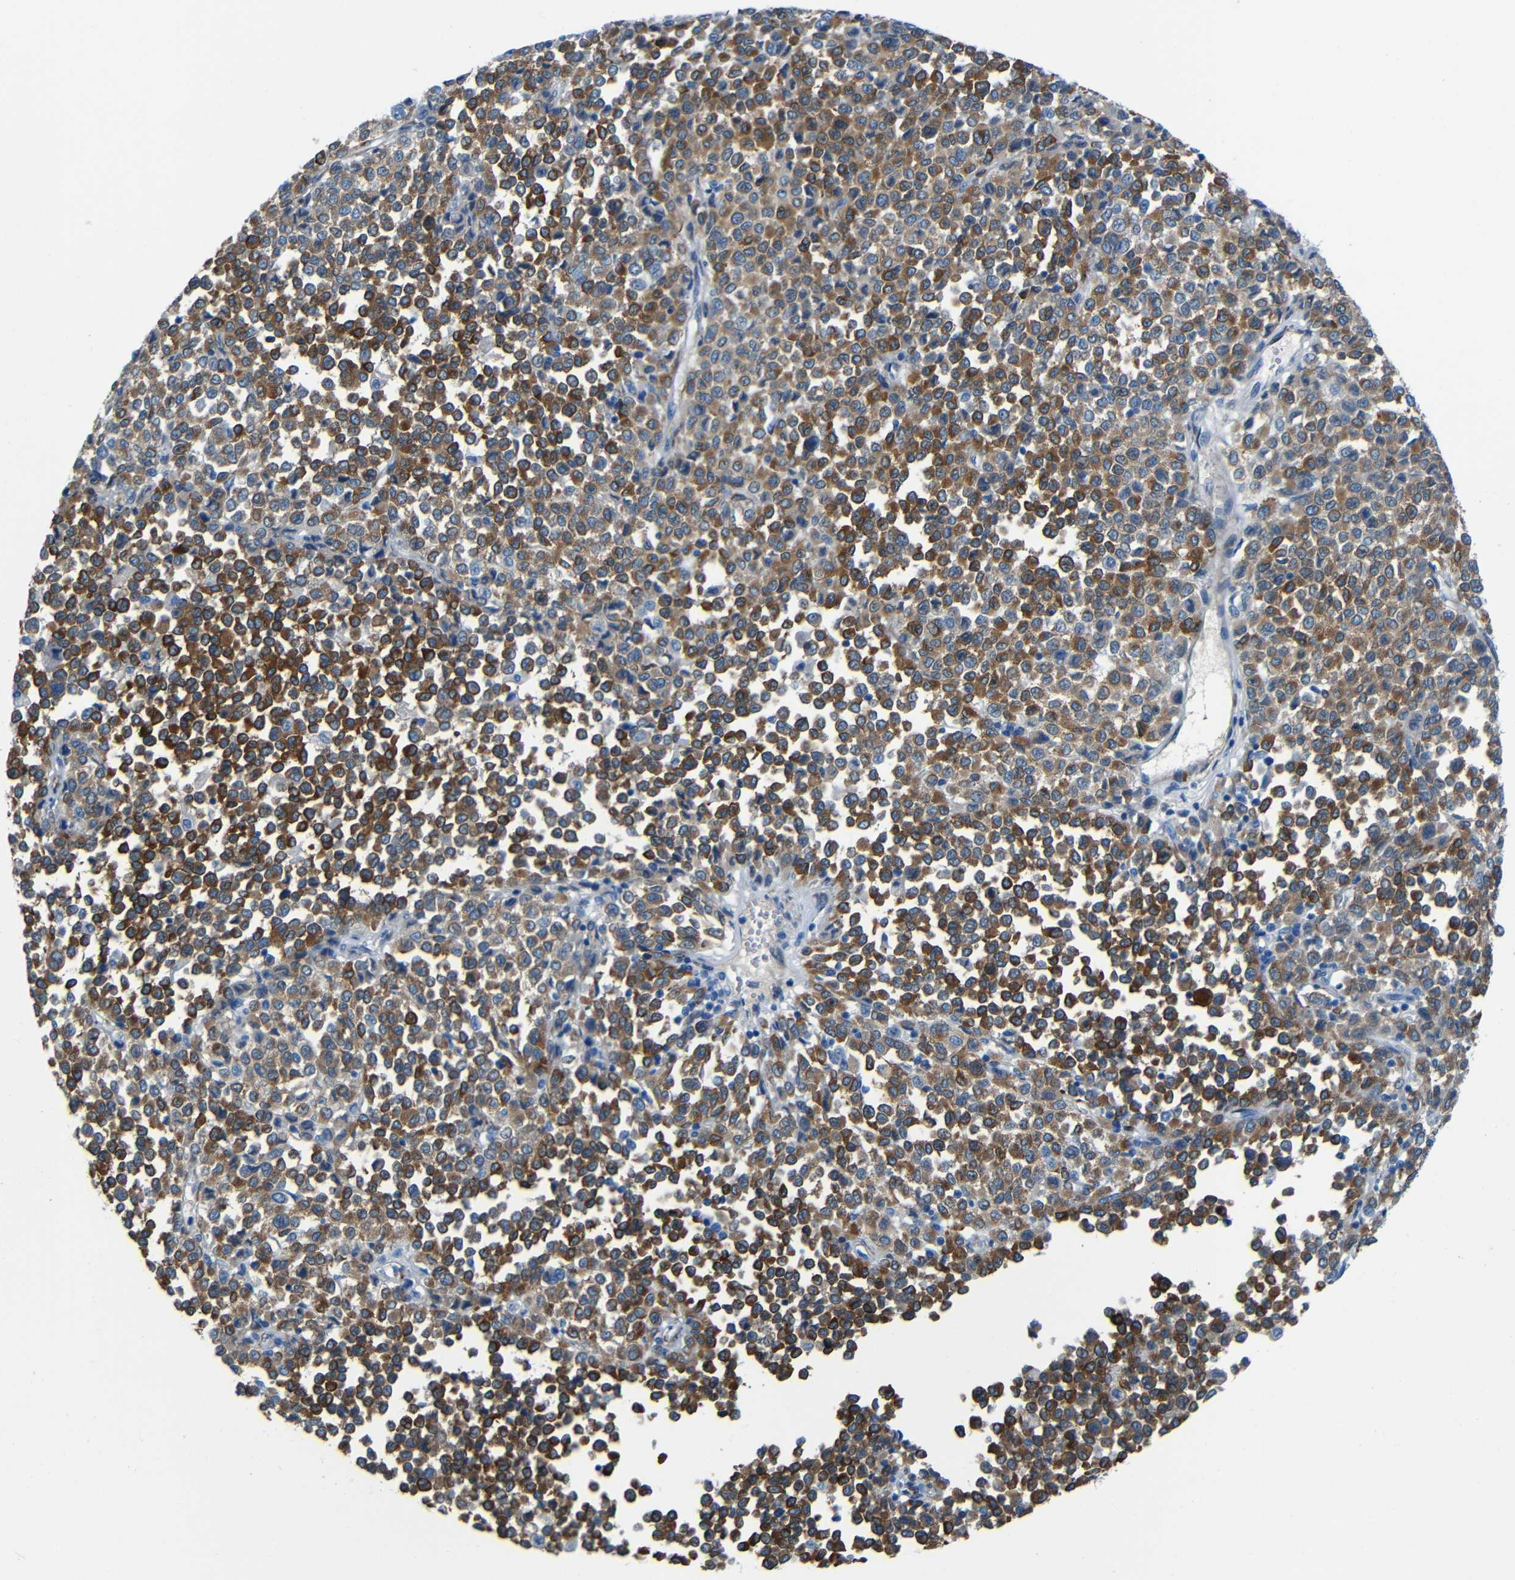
{"staining": {"intensity": "moderate", "quantity": ">75%", "location": "cytoplasmic/membranous"}, "tissue": "melanoma", "cell_type": "Tumor cells", "image_type": "cancer", "snomed": [{"axis": "morphology", "description": "Malignant melanoma, Metastatic site"}, {"axis": "topography", "description": "Pancreas"}], "caption": "DAB immunohistochemical staining of melanoma reveals moderate cytoplasmic/membranous protein expression in about >75% of tumor cells.", "gene": "MAP2", "patient": {"sex": "female", "age": 30}}